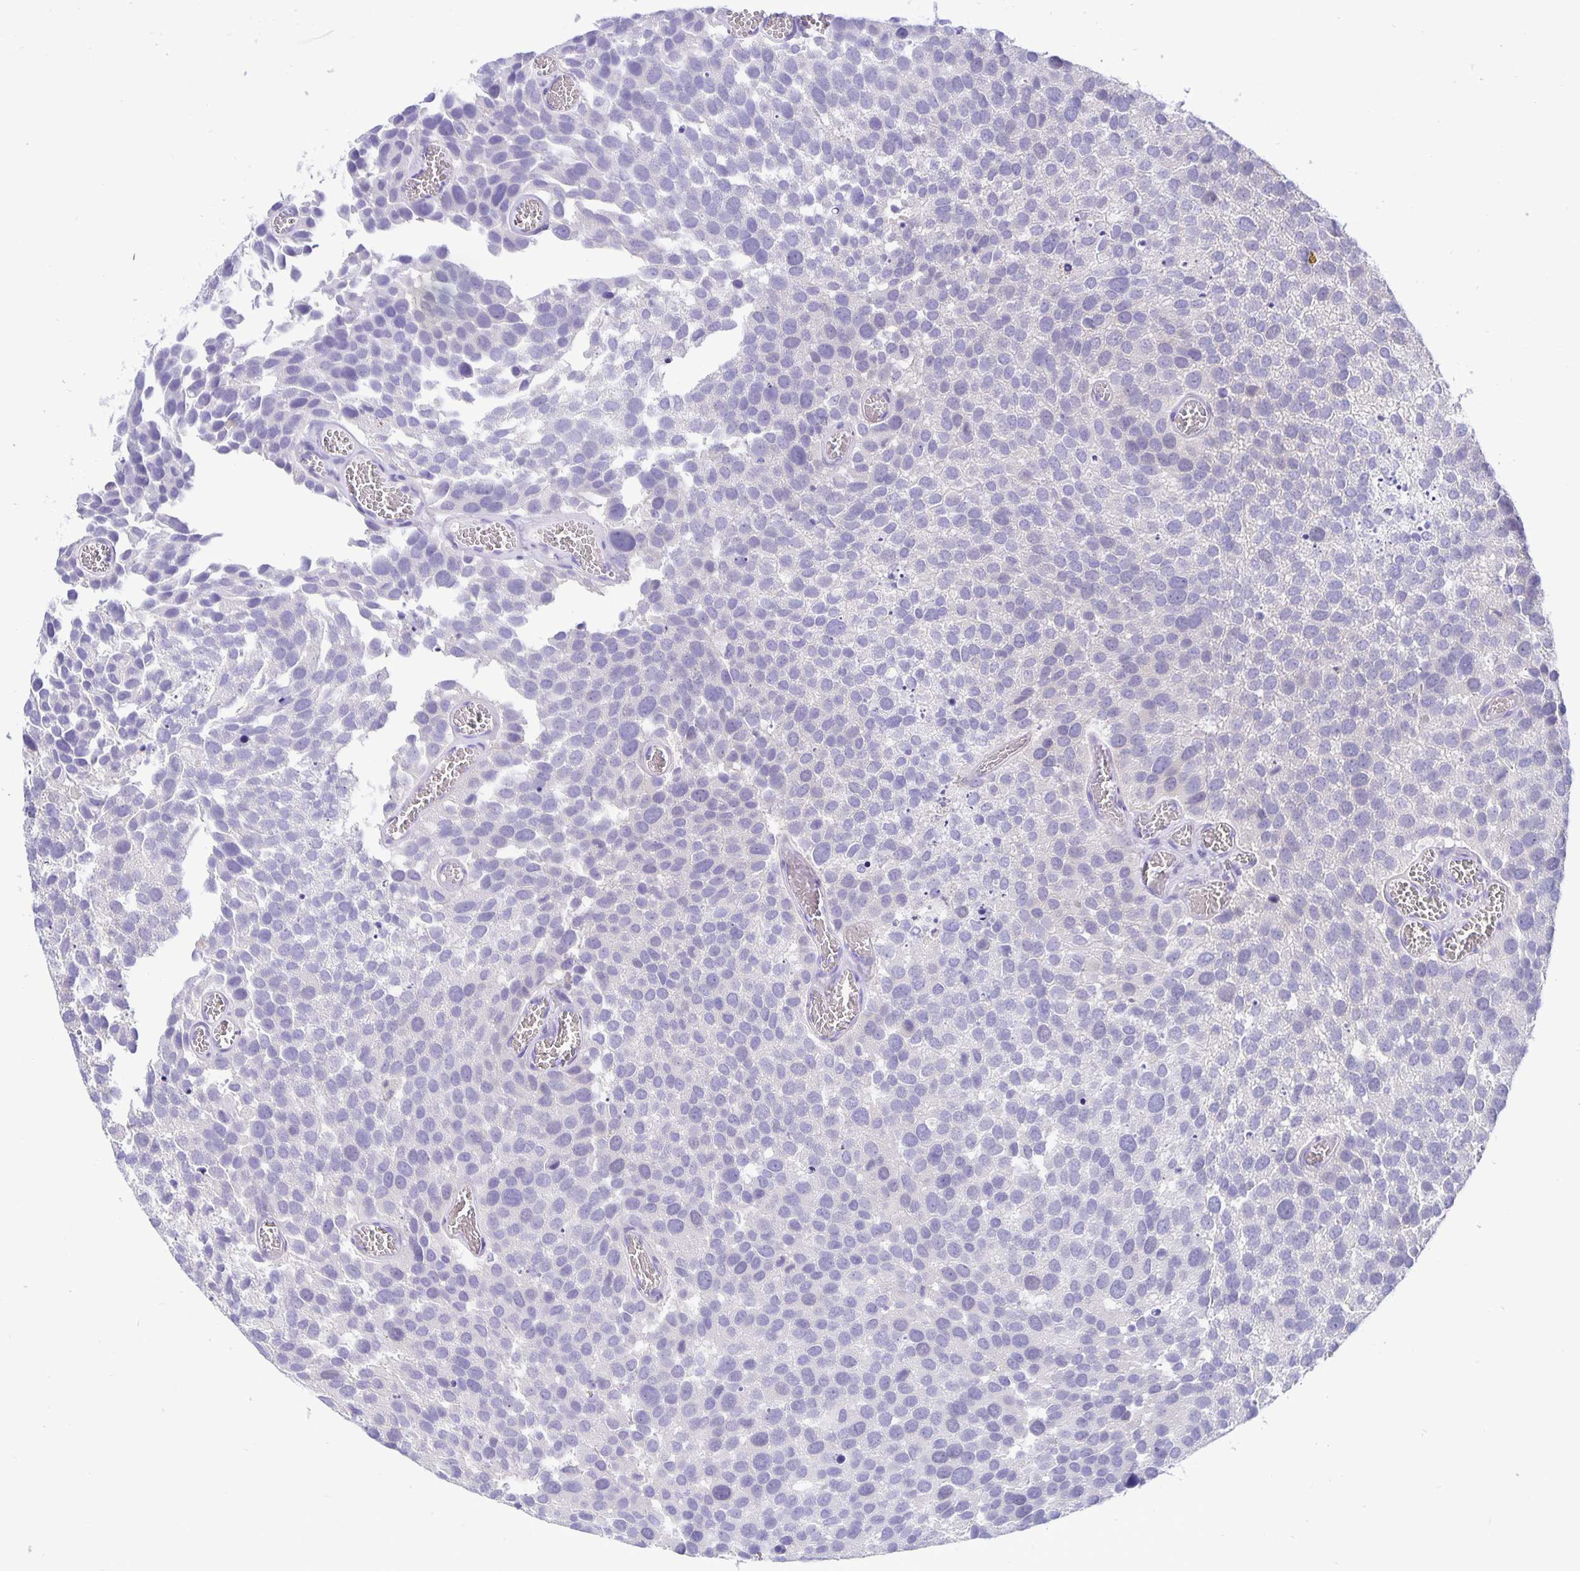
{"staining": {"intensity": "negative", "quantity": "none", "location": "none"}, "tissue": "urothelial cancer", "cell_type": "Tumor cells", "image_type": "cancer", "snomed": [{"axis": "morphology", "description": "Urothelial carcinoma, Low grade"}, {"axis": "topography", "description": "Urinary bladder"}], "caption": "Immunohistochemistry (IHC) photomicrograph of low-grade urothelial carcinoma stained for a protein (brown), which displays no staining in tumor cells.", "gene": "ERMN", "patient": {"sex": "female", "age": 69}}